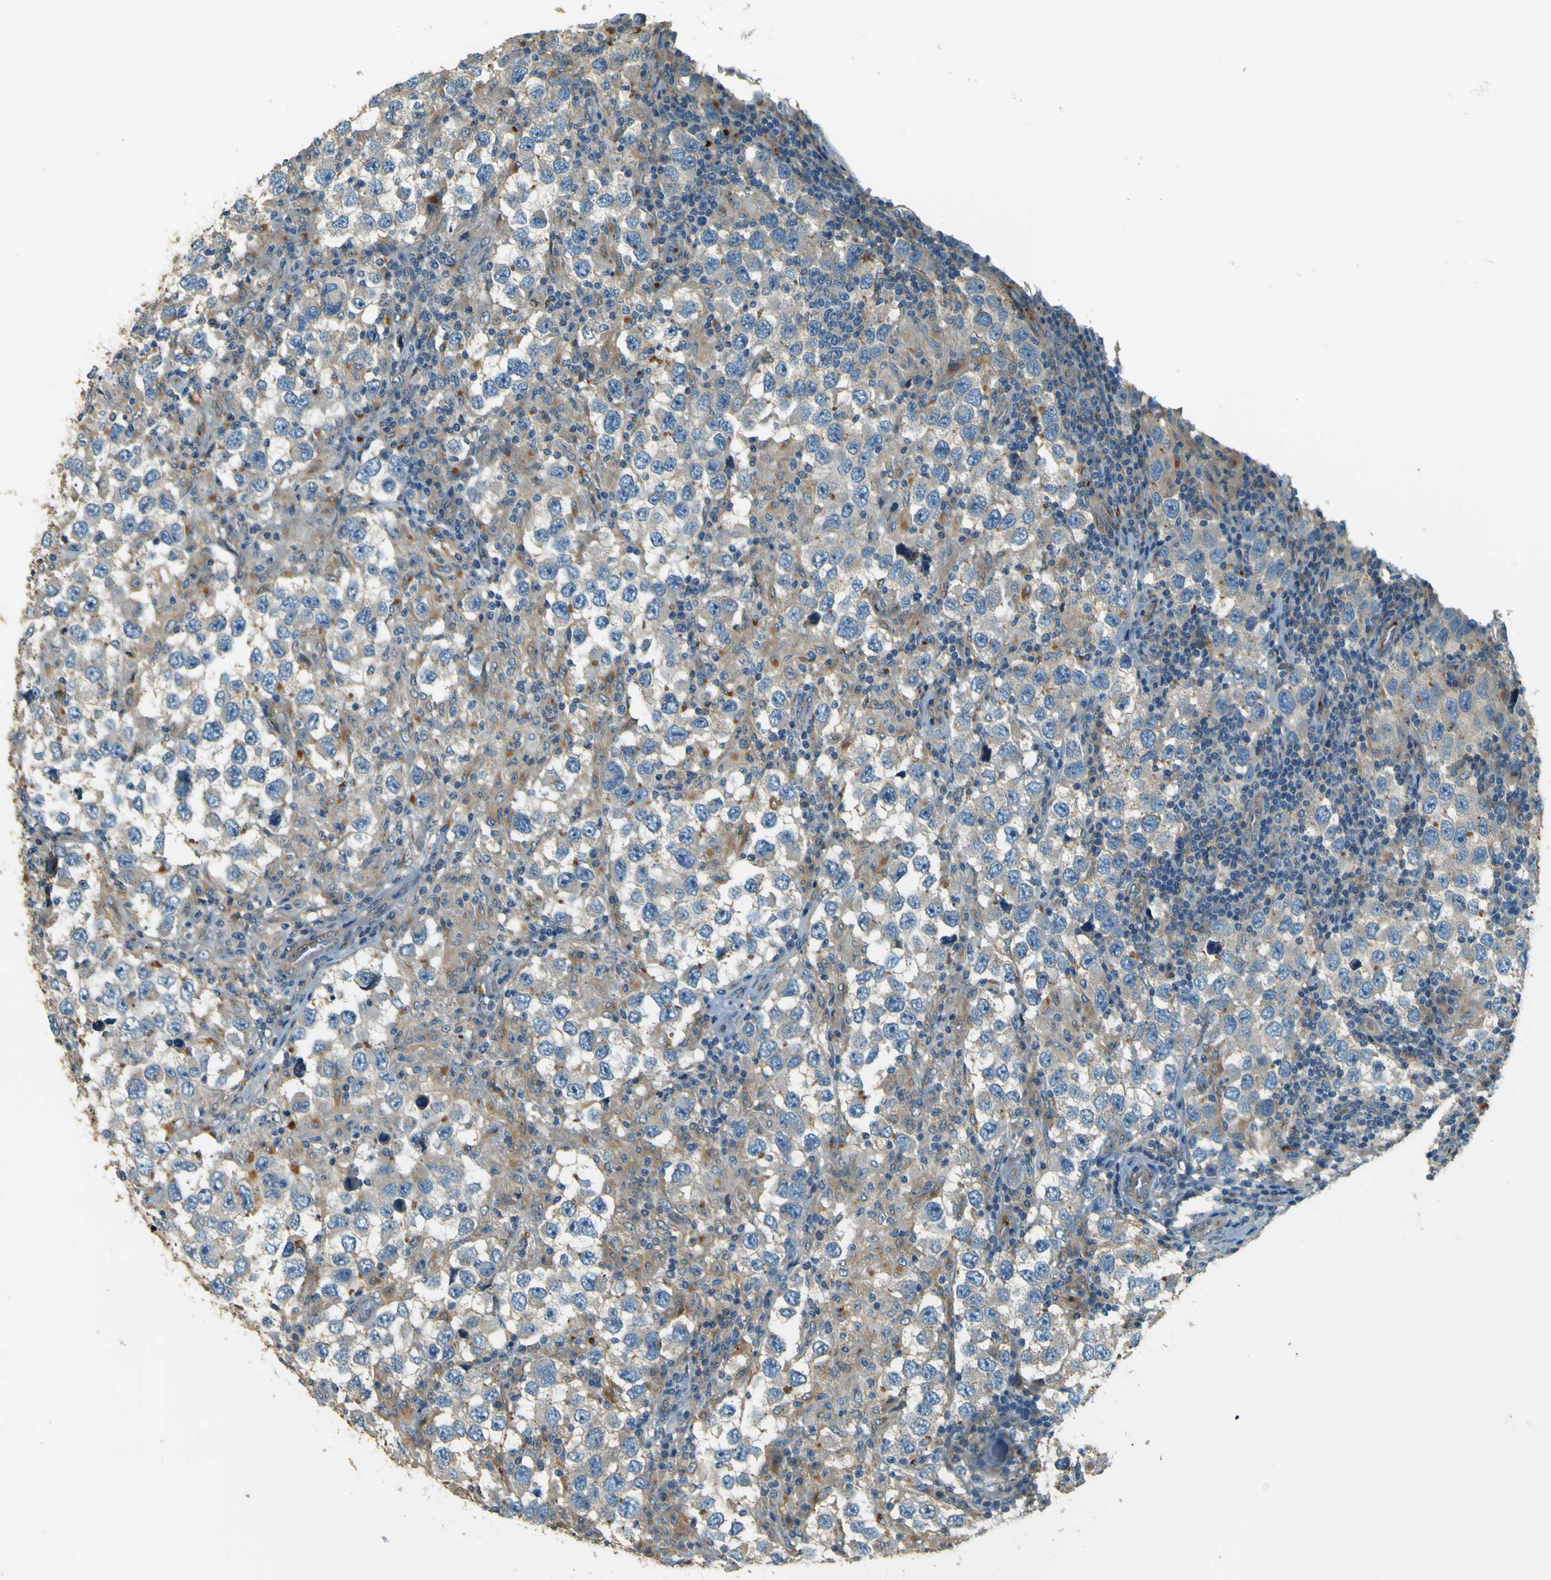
{"staining": {"intensity": "negative", "quantity": "none", "location": "none"}, "tissue": "testis cancer", "cell_type": "Tumor cells", "image_type": "cancer", "snomed": [{"axis": "morphology", "description": "Carcinoma, Embryonal, NOS"}, {"axis": "topography", "description": "Testis"}], "caption": "An image of embryonal carcinoma (testis) stained for a protein exhibits no brown staining in tumor cells.", "gene": "NEXN", "patient": {"sex": "male", "age": 21}}